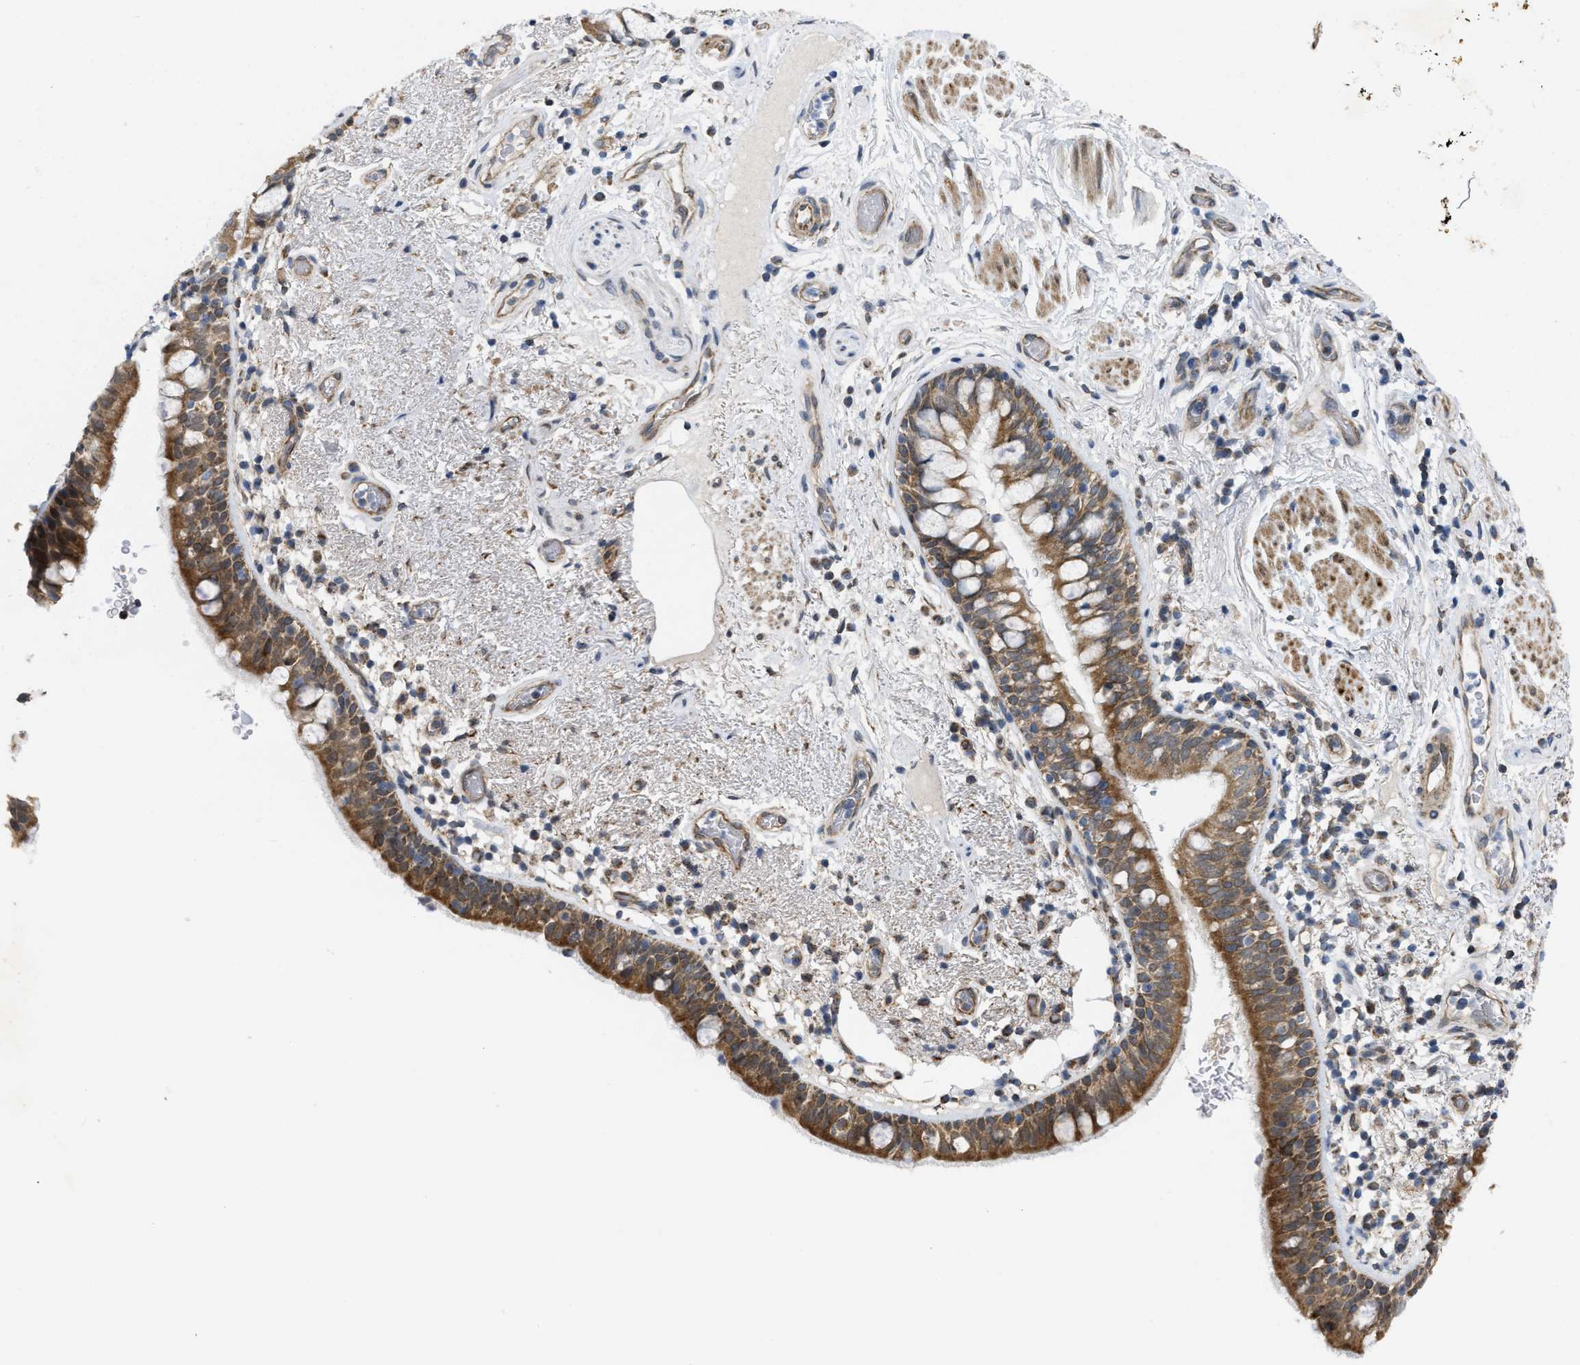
{"staining": {"intensity": "strong", "quantity": ">75%", "location": "cytoplasmic/membranous"}, "tissue": "bronchus", "cell_type": "Respiratory epithelial cells", "image_type": "normal", "snomed": [{"axis": "morphology", "description": "Normal tissue, NOS"}, {"axis": "morphology", "description": "Inflammation, NOS"}, {"axis": "topography", "description": "Cartilage tissue"}, {"axis": "topography", "description": "Bronchus"}], "caption": "DAB immunohistochemical staining of benign human bronchus reveals strong cytoplasmic/membranous protein staining in about >75% of respiratory epithelial cells.", "gene": "EOGT", "patient": {"sex": "male", "age": 77}}